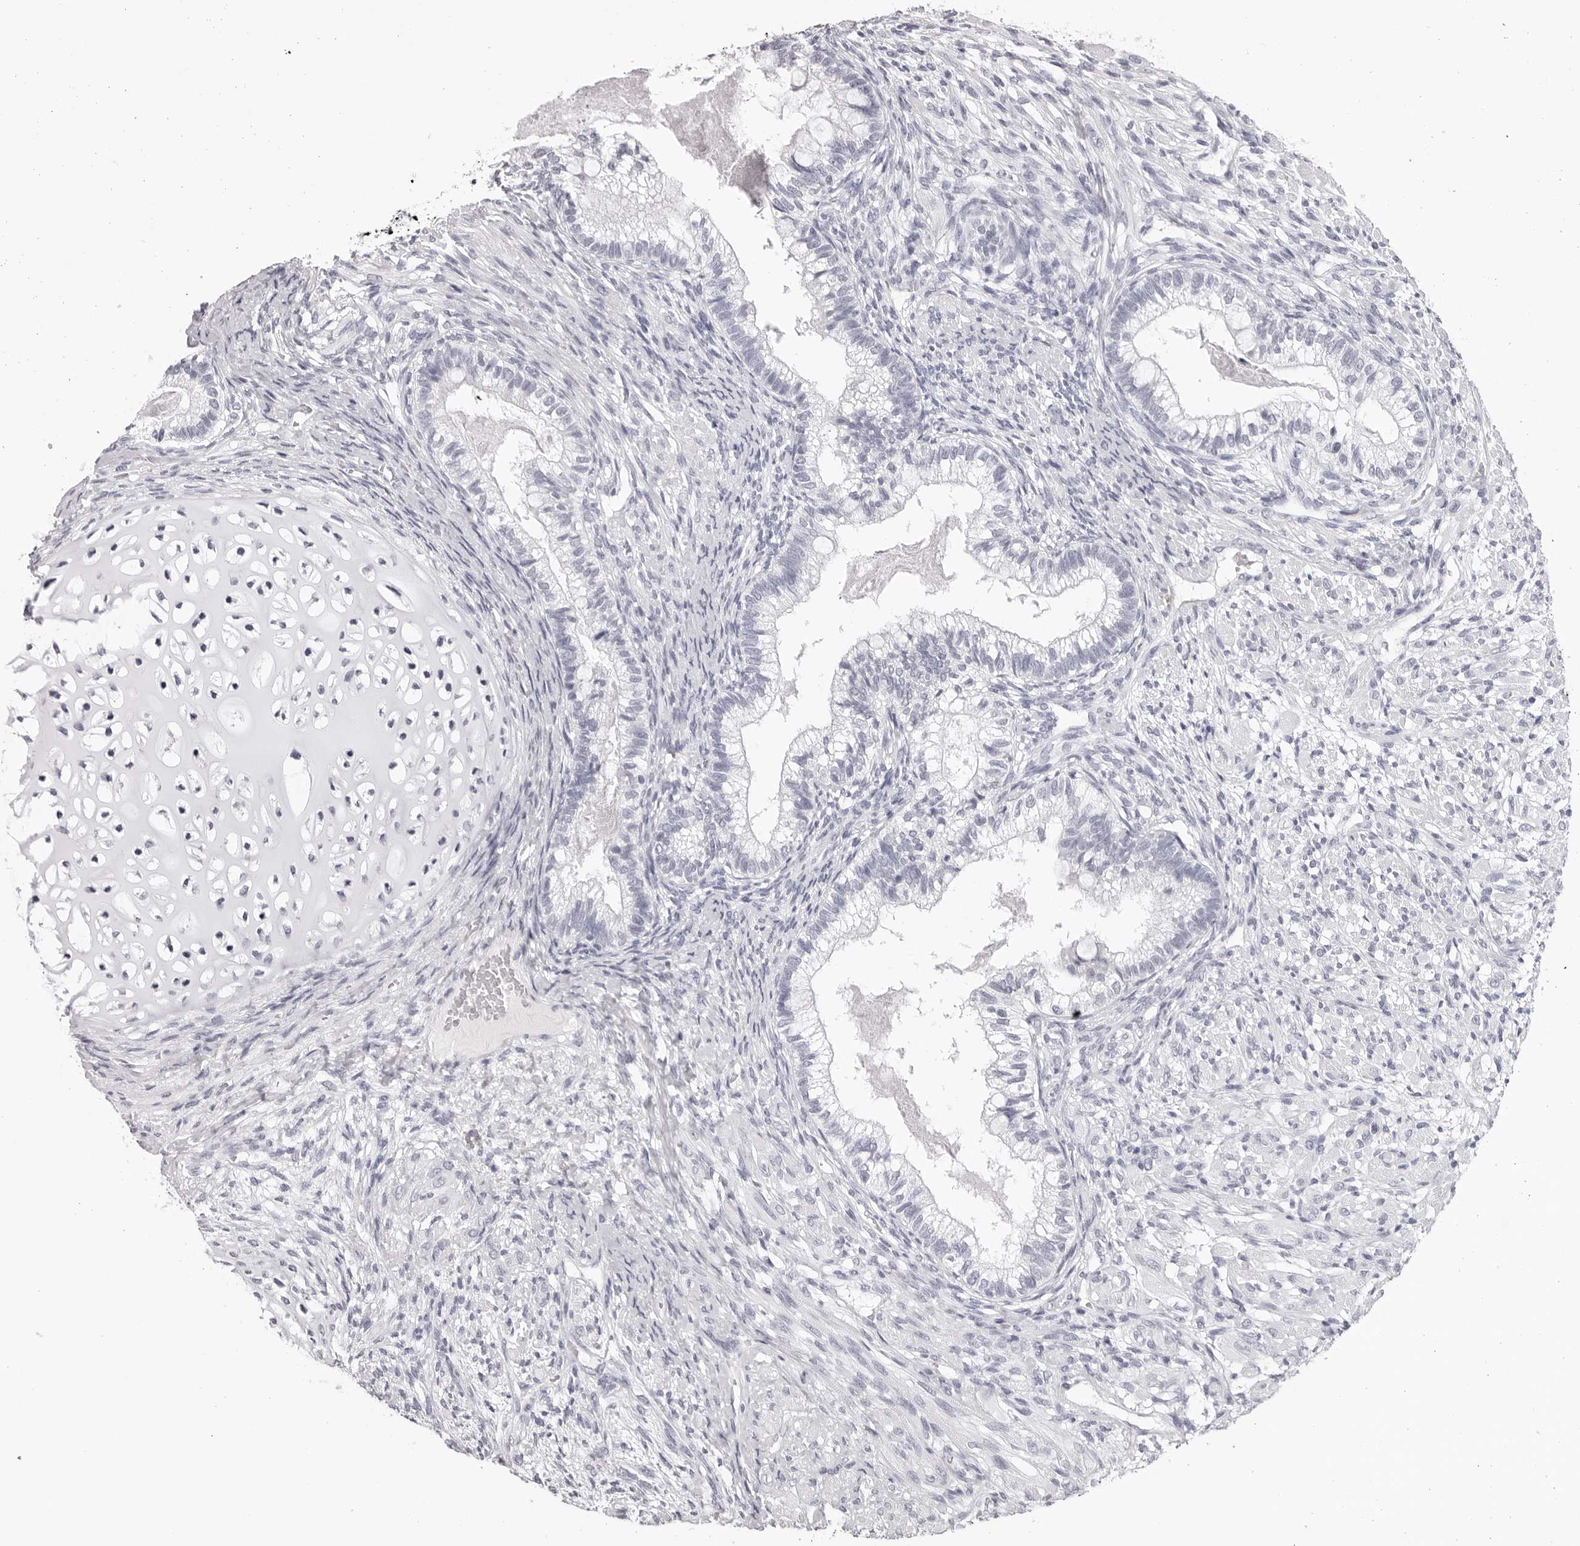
{"staining": {"intensity": "negative", "quantity": "none", "location": "none"}, "tissue": "testis cancer", "cell_type": "Tumor cells", "image_type": "cancer", "snomed": [{"axis": "morphology", "description": "Seminoma, NOS"}, {"axis": "morphology", "description": "Carcinoma, Embryonal, NOS"}, {"axis": "topography", "description": "Testis"}], "caption": "Tumor cells are negative for protein expression in human embryonal carcinoma (testis). The staining was performed using DAB (3,3'-diaminobenzidine) to visualize the protein expression in brown, while the nuclei were stained in blue with hematoxylin (Magnification: 20x).", "gene": "CST1", "patient": {"sex": "male", "age": 28}}